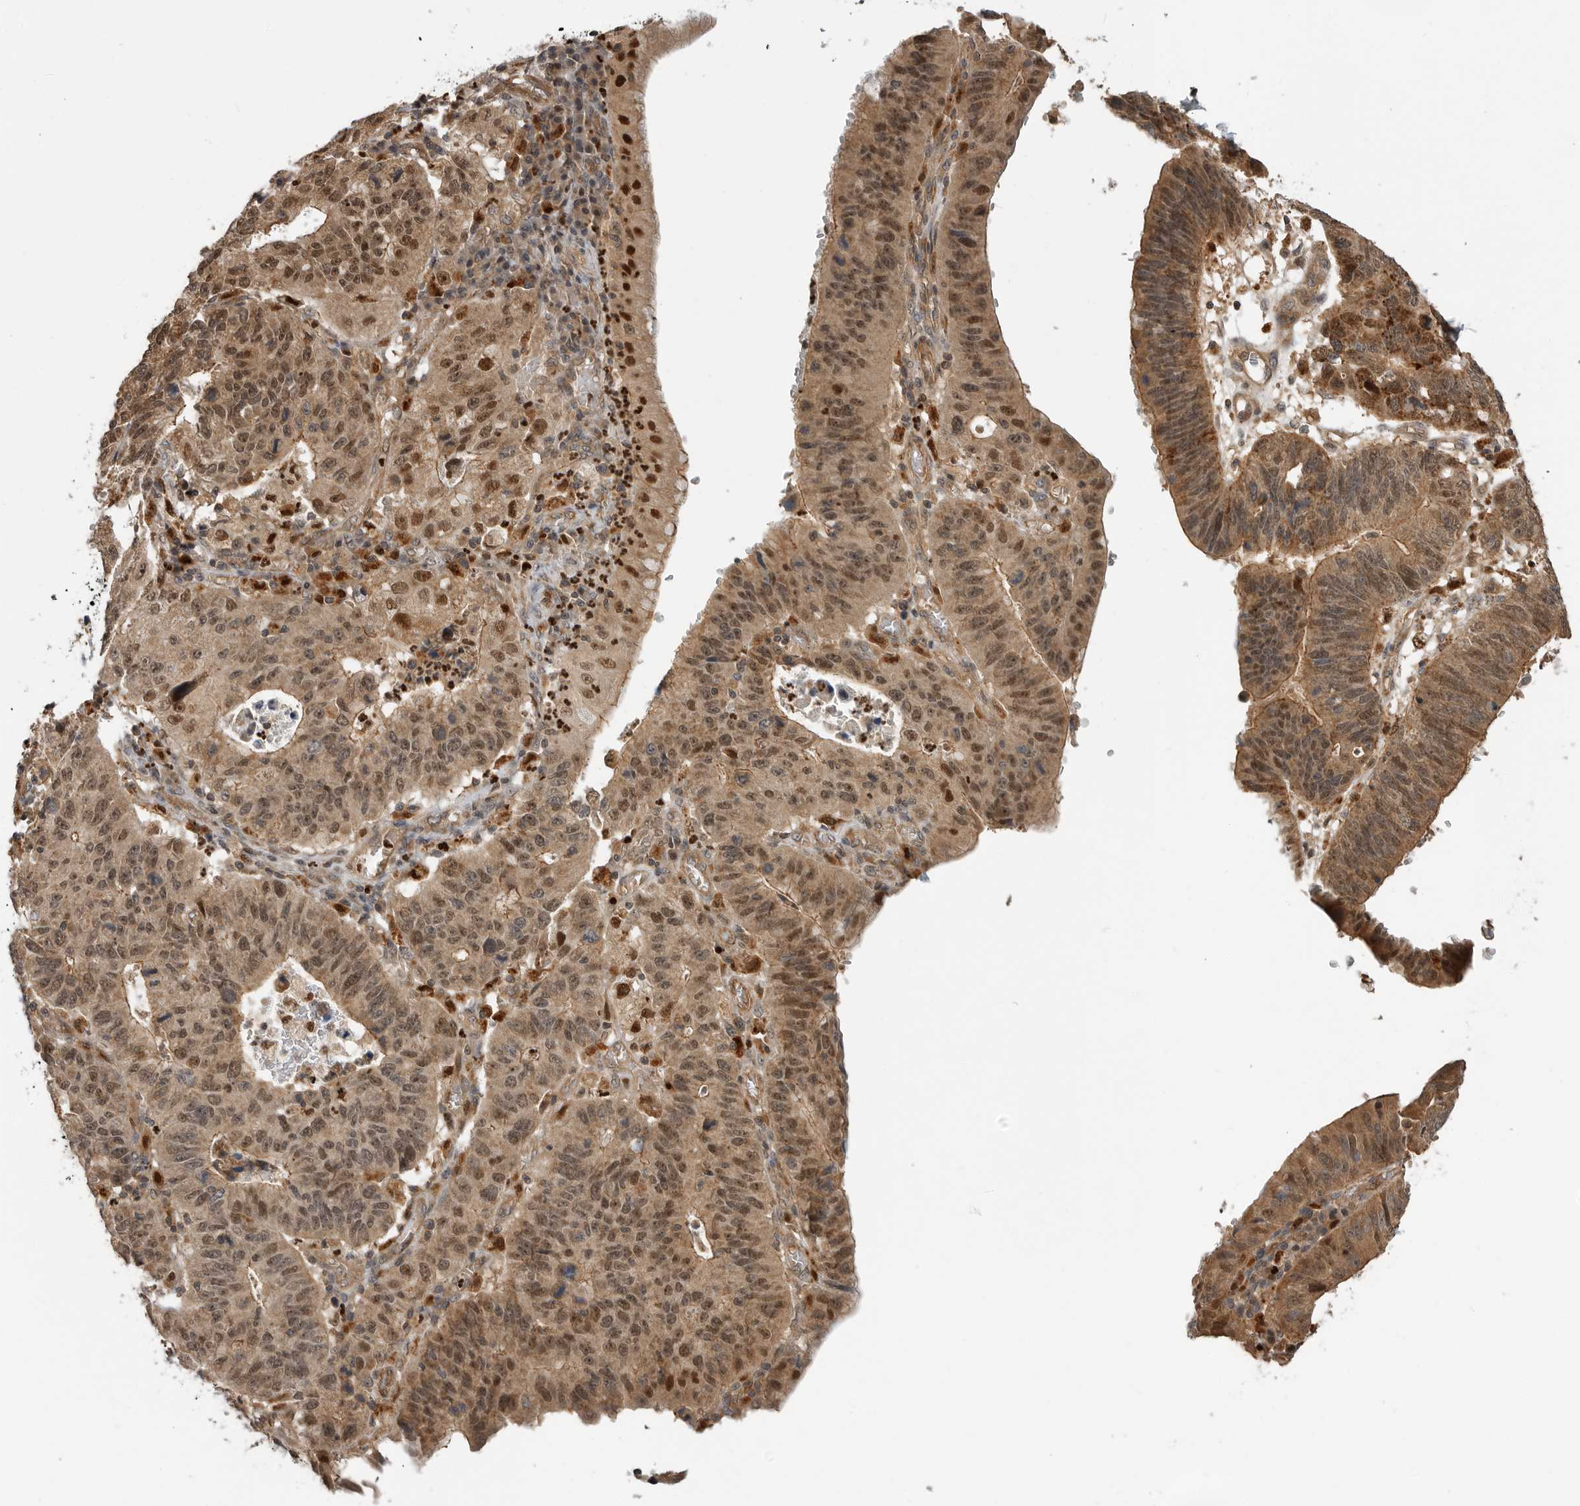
{"staining": {"intensity": "moderate", "quantity": ">75%", "location": "cytoplasmic/membranous,nuclear"}, "tissue": "stomach cancer", "cell_type": "Tumor cells", "image_type": "cancer", "snomed": [{"axis": "morphology", "description": "Adenocarcinoma, NOS"}, {"axis": "topography", "description": "Stomach"}], "caption": "Immunohistochemistry (IHC) photomicrograph of stomach cancer (adenocarcinoma) stained for a protein (brown), which reveals medium levels of moderate cytoplasmic/membranous and nuclear positivity in approximately >75% of tumor cells.", "gene": "STRAP", "patient": {"sex": "male", "age": 59}}